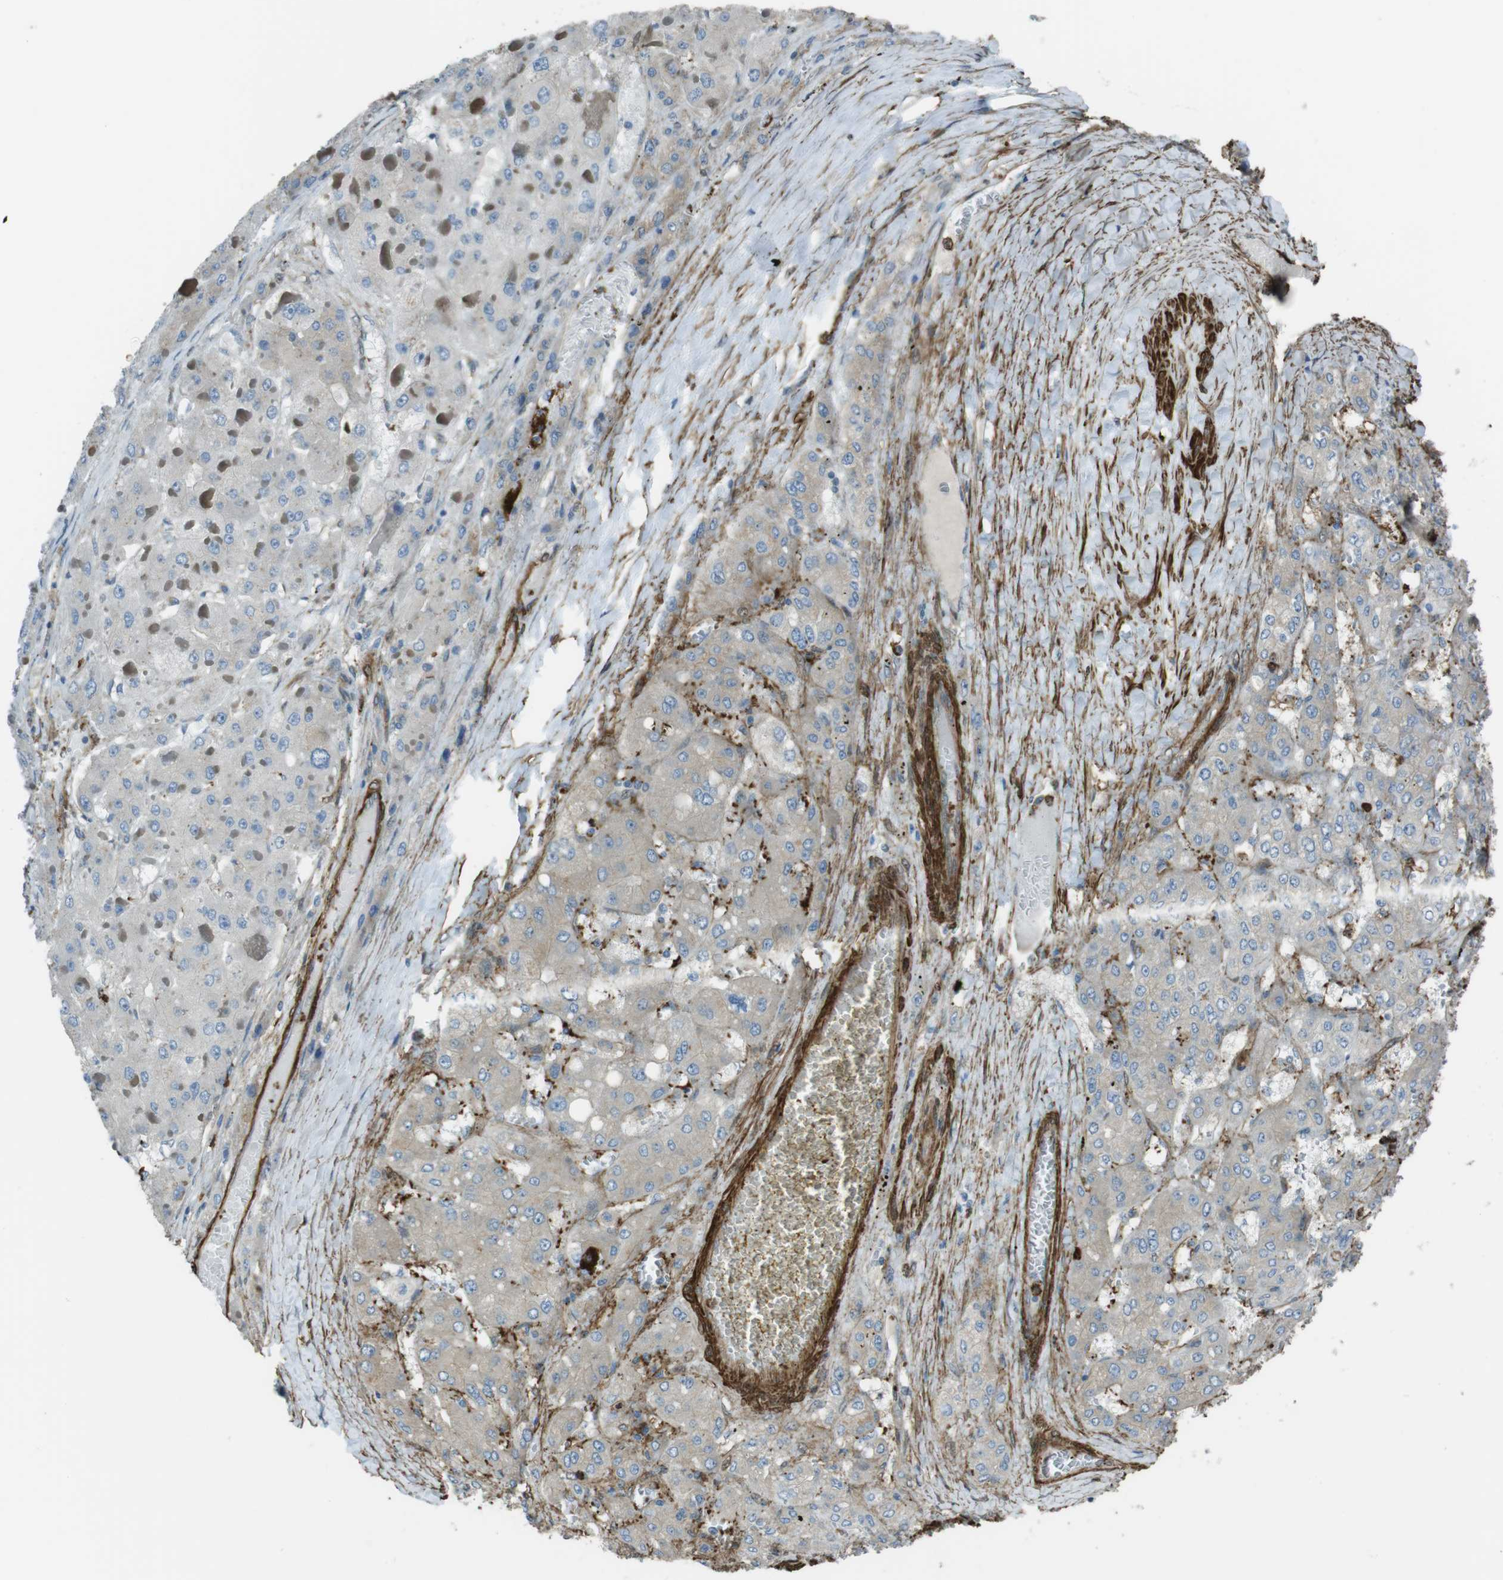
{"staining": {"intensity": "weak", "quantity": "<25%", "location": "cytoplasmic/membranous"}, "tissue": "liver cancer", "cell_type": "Tumor cells", "image_type": "cancer", "snomed": [{"axis": "morphology", "description": "Carcinoma, Hepatocellular, NOS"}, {"axis": "topography", "description": "Liver"}], "caption": "Liver cancer stained for a protein using immunohistochemistry displays no staining tumor cells.", "gene": "SFT2D1", "patient": {"sex": "female", "age": 73}}